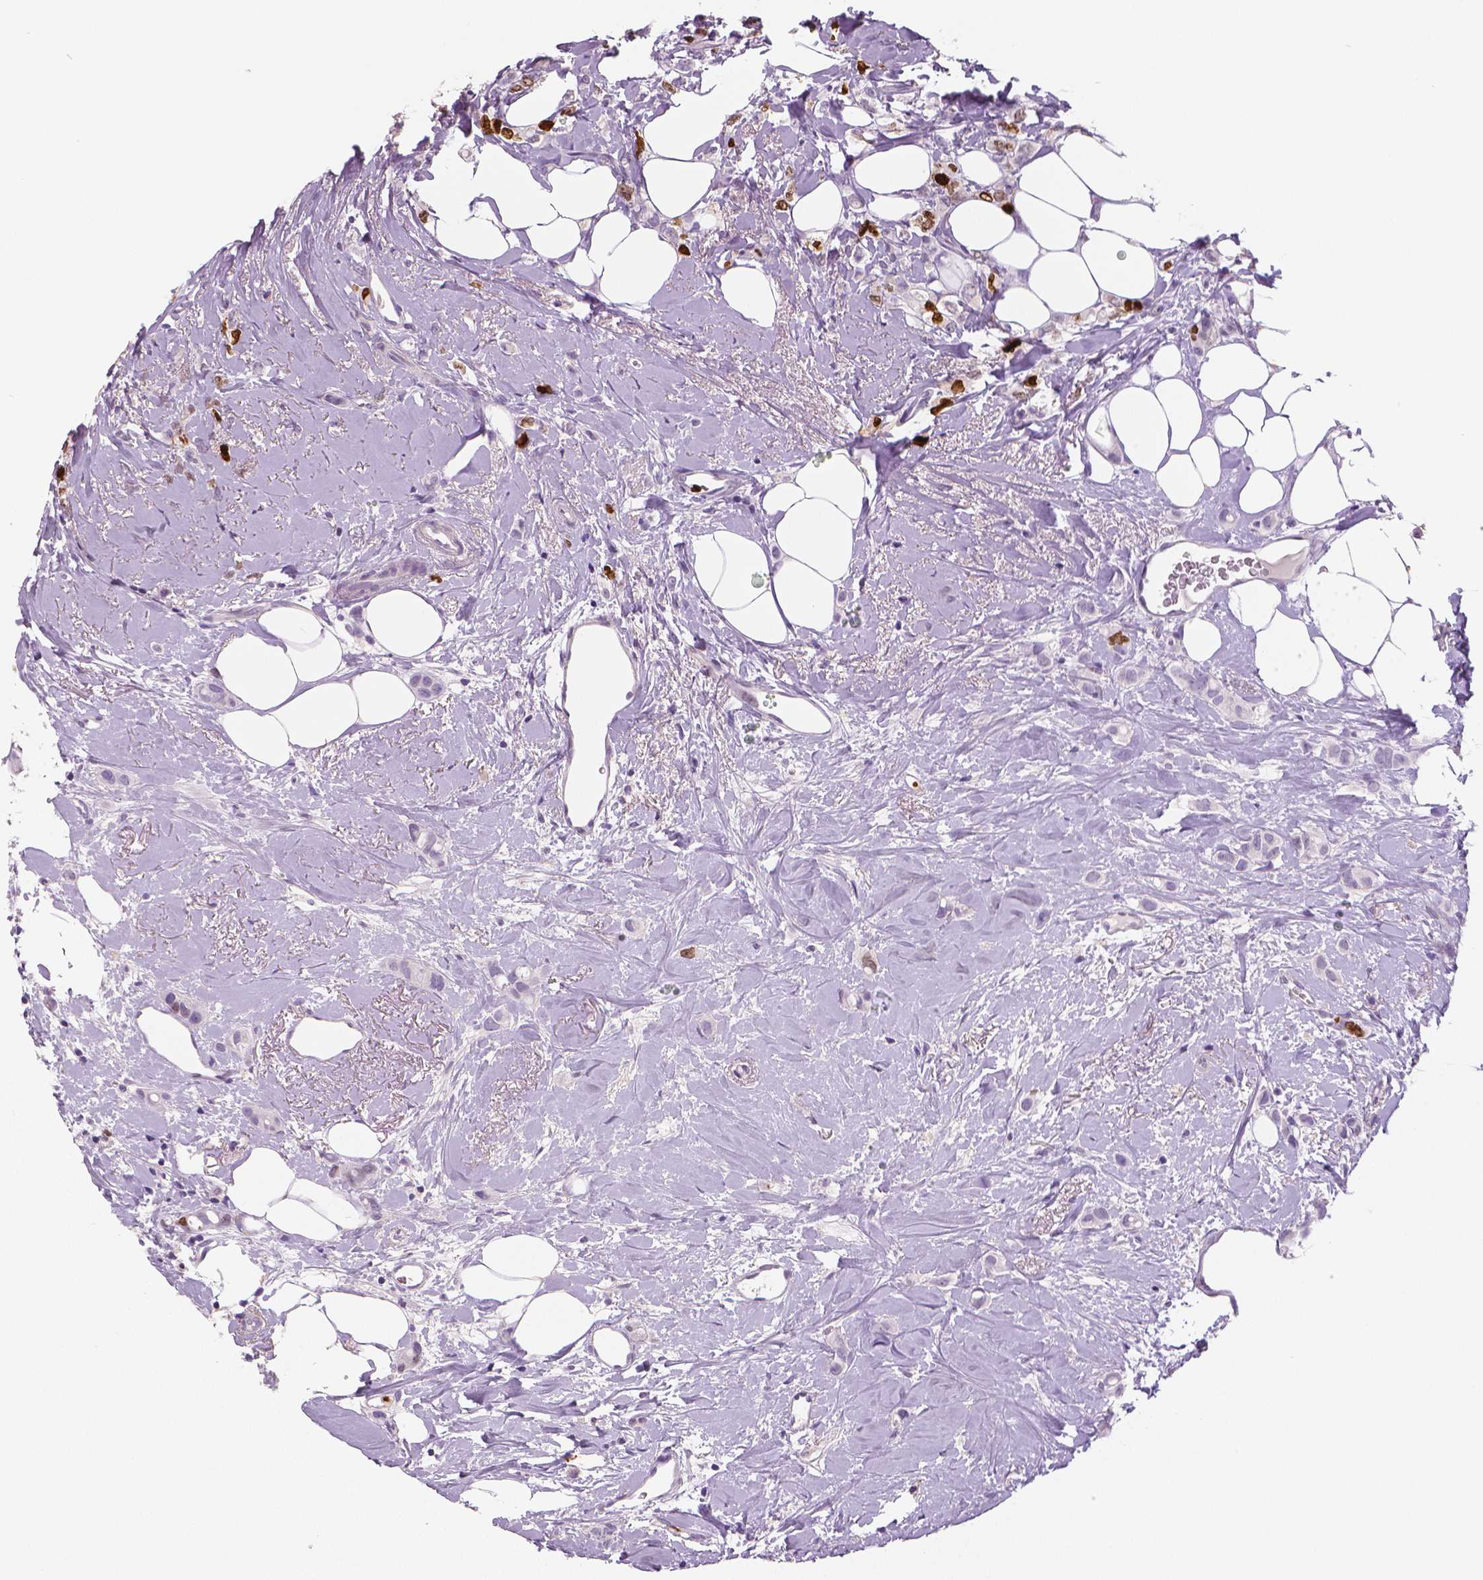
{"staining": {"intensity": "strong", "quantity": "<25%", "location": "nuclear"}, "tissue": "breast cancer", "cell_type": "Tumor cells", "image_type": "cancer", "snomed": [{"axis": "morphology", "description": "Lobular carcinoma"}, {"axis": "topography", "description": "Breast"}], "caption": "IHC histopathology image of neoplastic tissue: breast cancer stained using immunohistochemistry (IHC) demonstrates medium levels of strong protein expression localized specifically in the nuclear of tumor cells, appearing as a nuclear brown color.", "gene": "MKI67", "patient": {"sex": "female", "age": 66}}